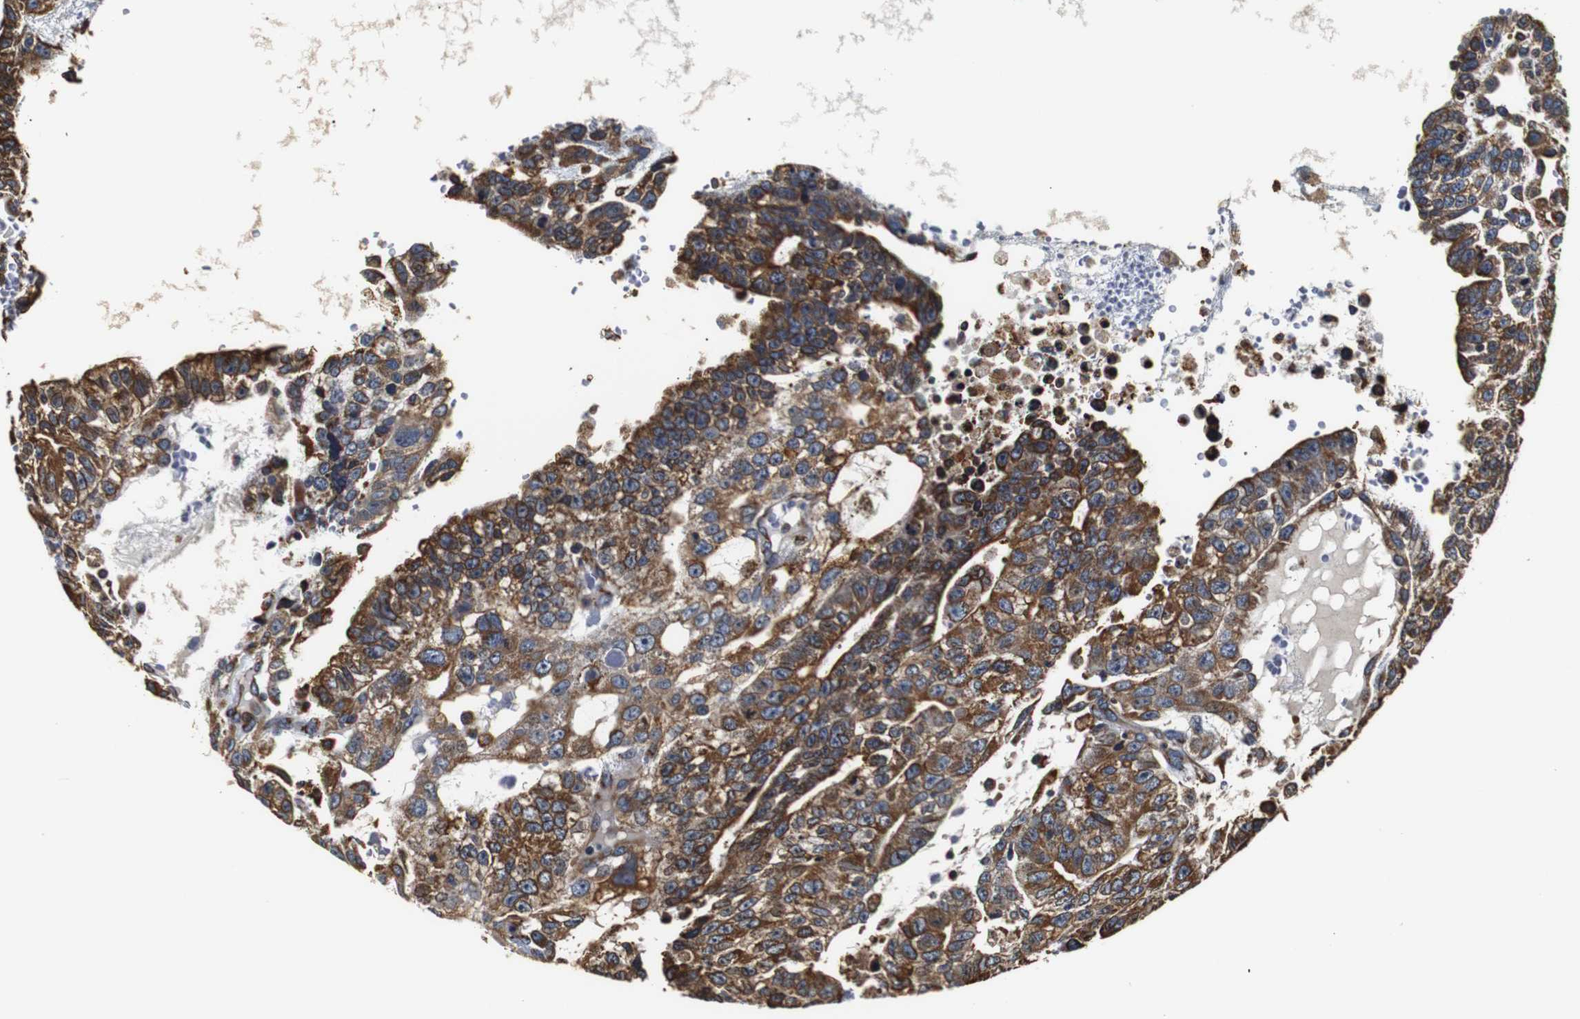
{"staining": {"intensity": "moderate", "quantity": ">75%", "location": "cytoplasmic/membranous"}, "tissue": "testis cancer", "cell_type": "Tumor cells", "image_type": "cancer", "snomed": [{"axis": "morphology", "description": "Seminoma, NOS"}, {"axis": "morphology", "description": "Carcinoma, Embryonal, NOS"}, {"axis": "topography", "description": "Testis"}], "caption": "A medium amount of moderate cytoplasmic/membranous positivity is present in about >75% of tumor cells in testis seminoma tissue.", "gene": "HHIP", "patient": {"sex": "male", "age": 52}}